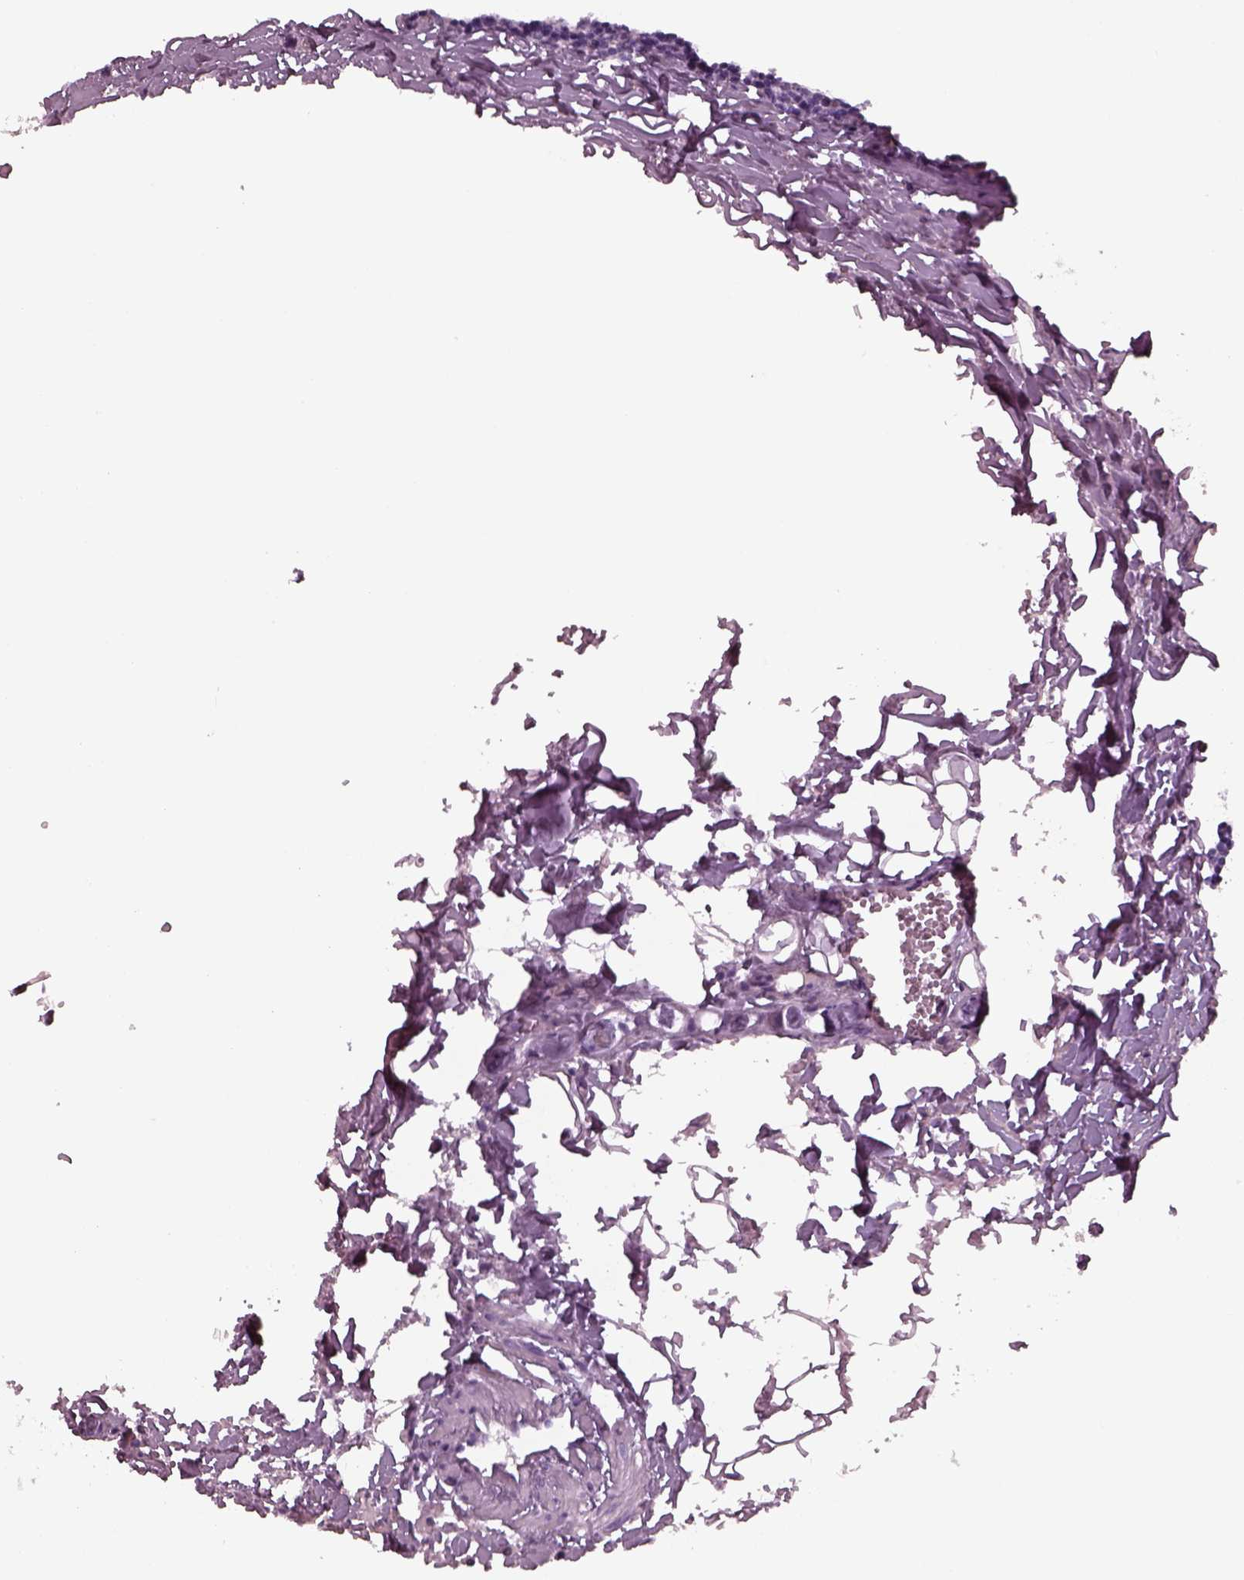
{"staining": {"intensity": "negative", "quantity": "none", "location": "none"}, "tissue": "lymph node", "cell_type": "Germinal center cells", "image_type": "normal", "snomed": [{"axis": "morphology", "description": "Normal tissue, NOS"}, {"axis": "topography", "description": "Lymph node"}], "caption": "A high-resolution micrograph shows IHC staining of unremarkable lymph node, which demonstrates no significant staining in germinal center cells. The staining was performed using DAB to visualize the protein expression in brown, while the nuclei were stained in blue with hematoxylin (Magnification: 20x).", "gene": "SEPTIN14", "patient": {"sex": "female", "age": 52}}